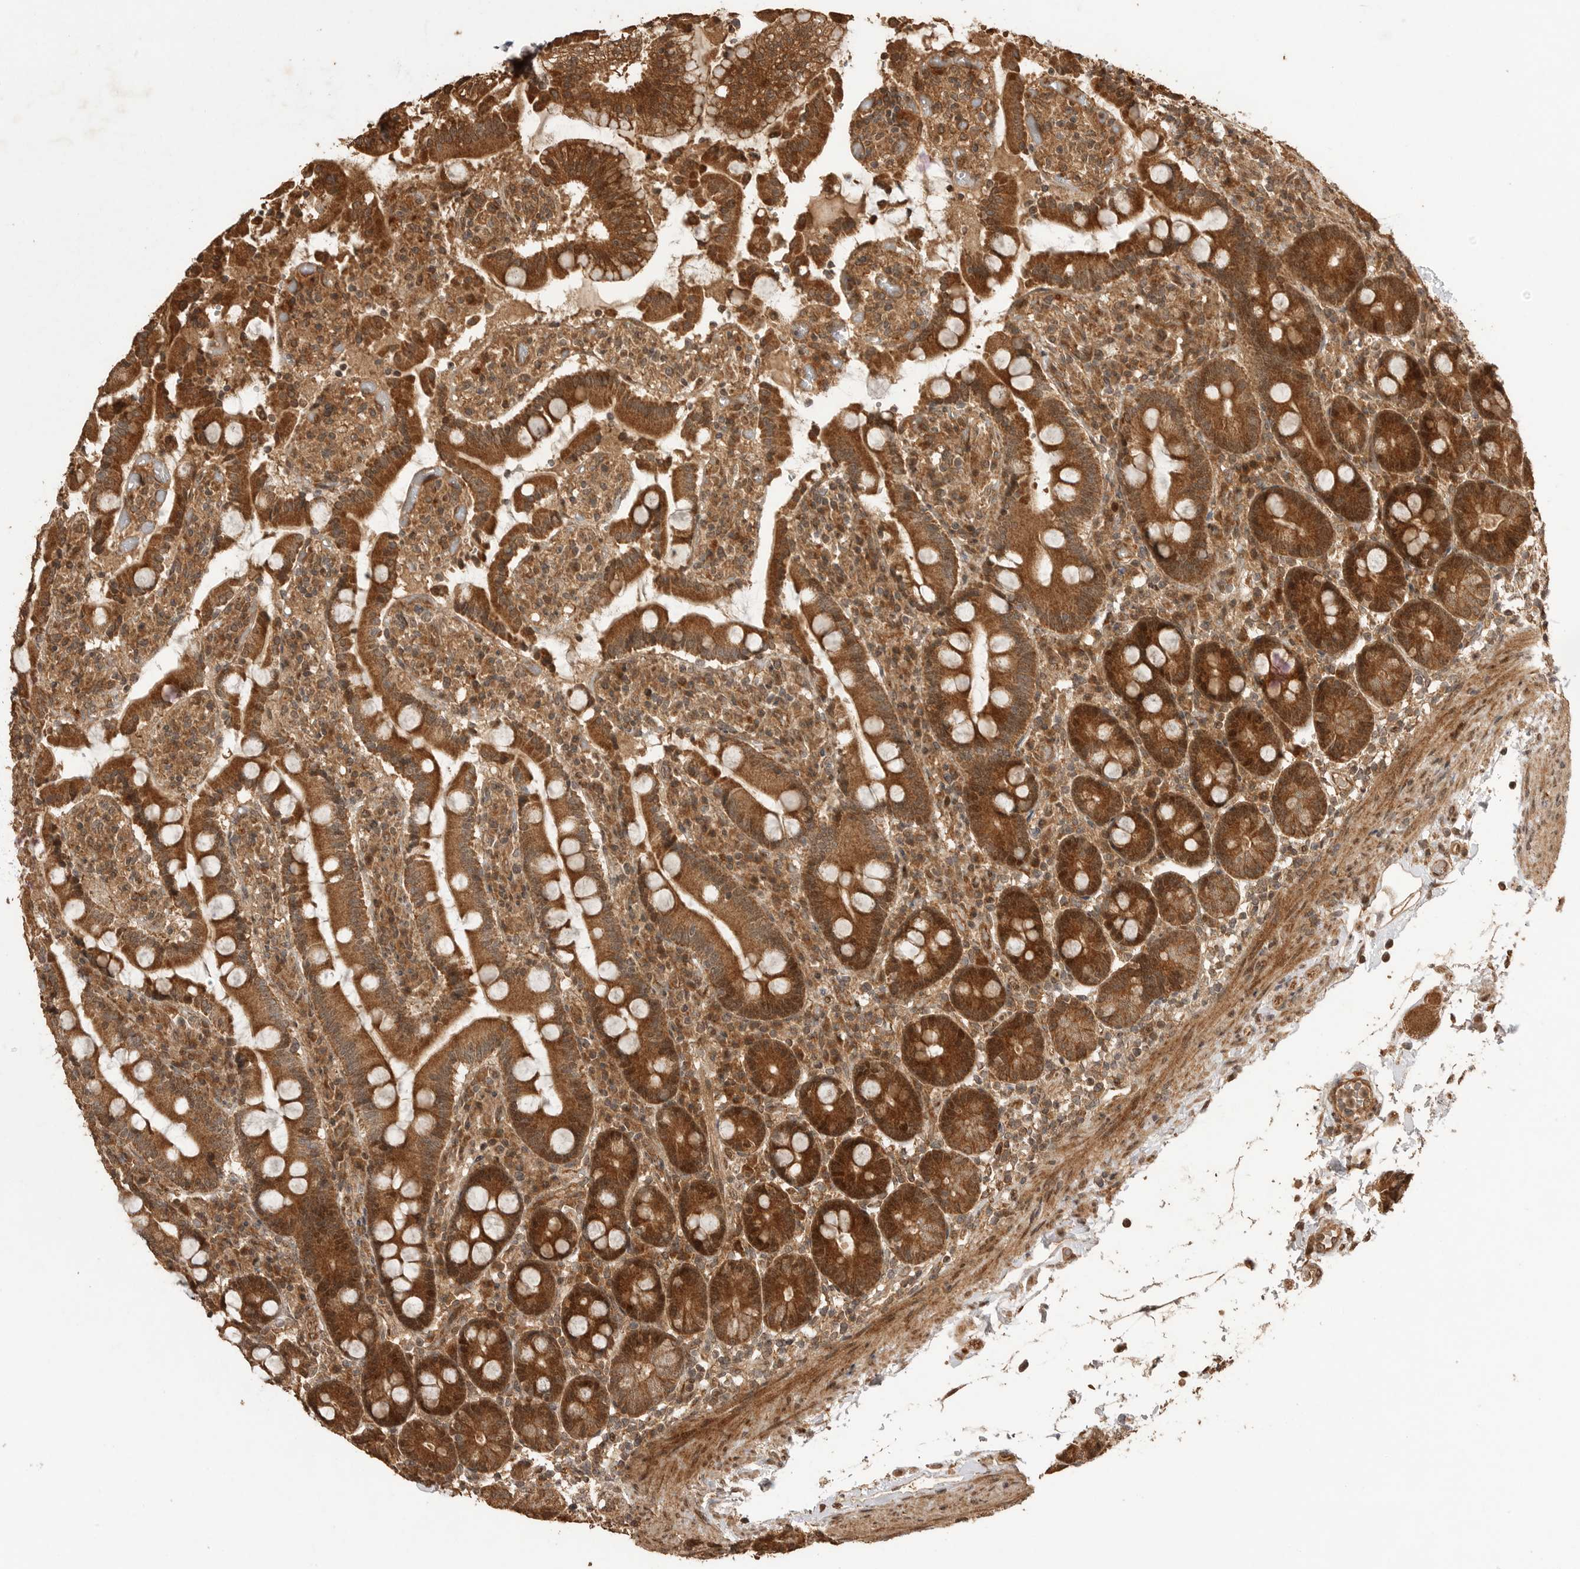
{"staining": {"intensity": "strong", "quantity": ">75%", "location": "cytoplasmic/membranous,nuclear"}, "tissue": "duodenum", "cell_type": "Glandular cells", "image_type": "normal", "snomed": [{"axis": "morphology", "description": "Normal tissue, NOS"}, {"axis": "topography", "description": "Small intestine, NOS"}], "caption": "Immunohistochemical staining of unremarkable duodenum demonstrates strong cytoplasmic/membranous,nuclear protein staining in about >75% of glandular cells. (Brightfield microscopy of DAB IHC at high magnification).", "gene": "BOC", "patient": {"sex": "female", "age": 71}}